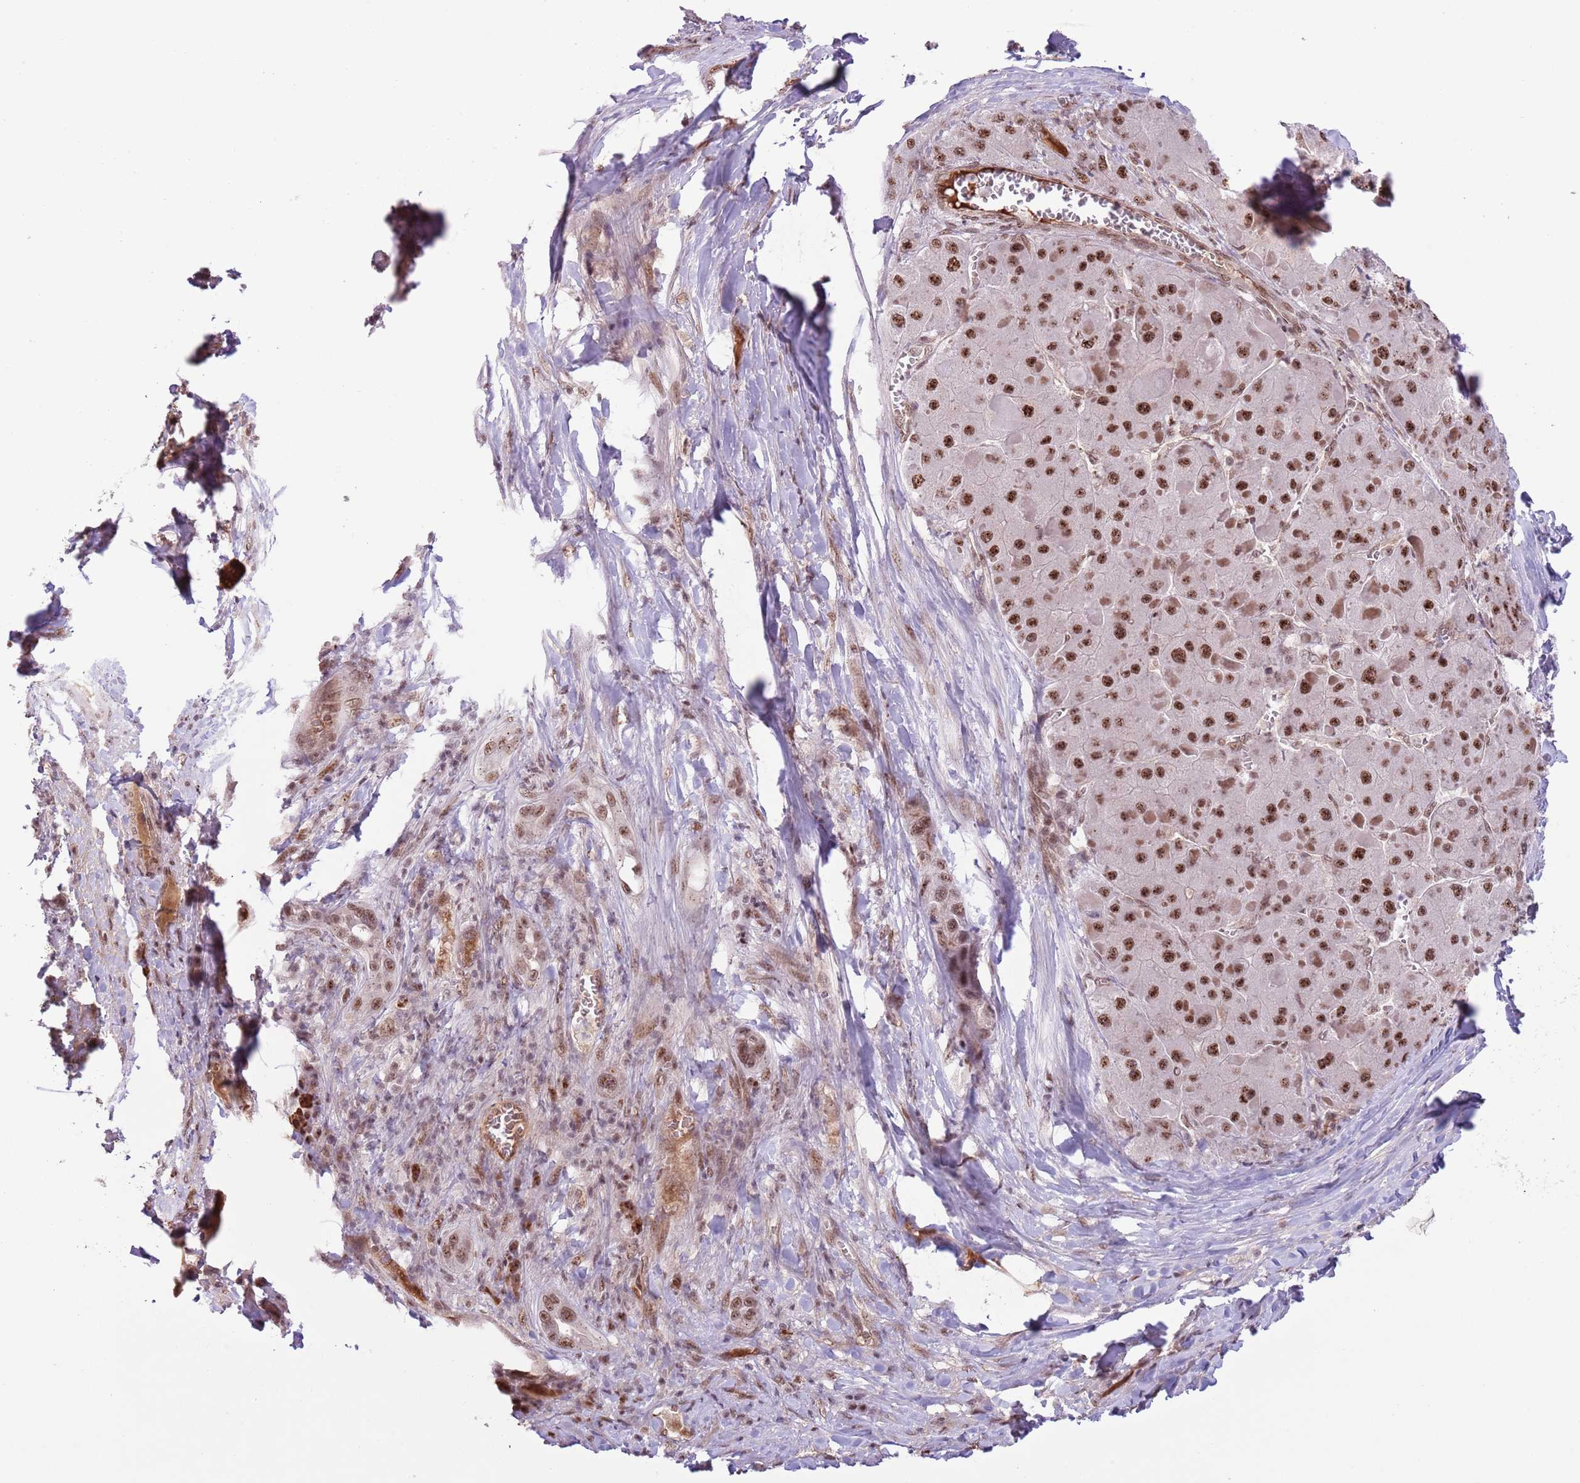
{"staining": {"intensity": "strong", "quantity": ">75%", "location": "nuclear"}, "tissue": "liver cancer", "cell_type": "Tumor cells", "image_type": "cancer", "snomed": [{"axis": "morphology", "description": "Carcinoma, Hepatocellular, NOS"}, {"axis": "topography", "description": "Liver"}], "caption": "Immunohistochemical staining of human liver hepatocellular carcinoma displays high levels of strong nuclear protein staining in about >75% of tumor cells. (DAB (3,3'-diaminobenzidine) = brown stain, brightfield microscopy at high magnification).", "gene": "SIPA1L3", "patient": {"sex": "female", "age": 73}}